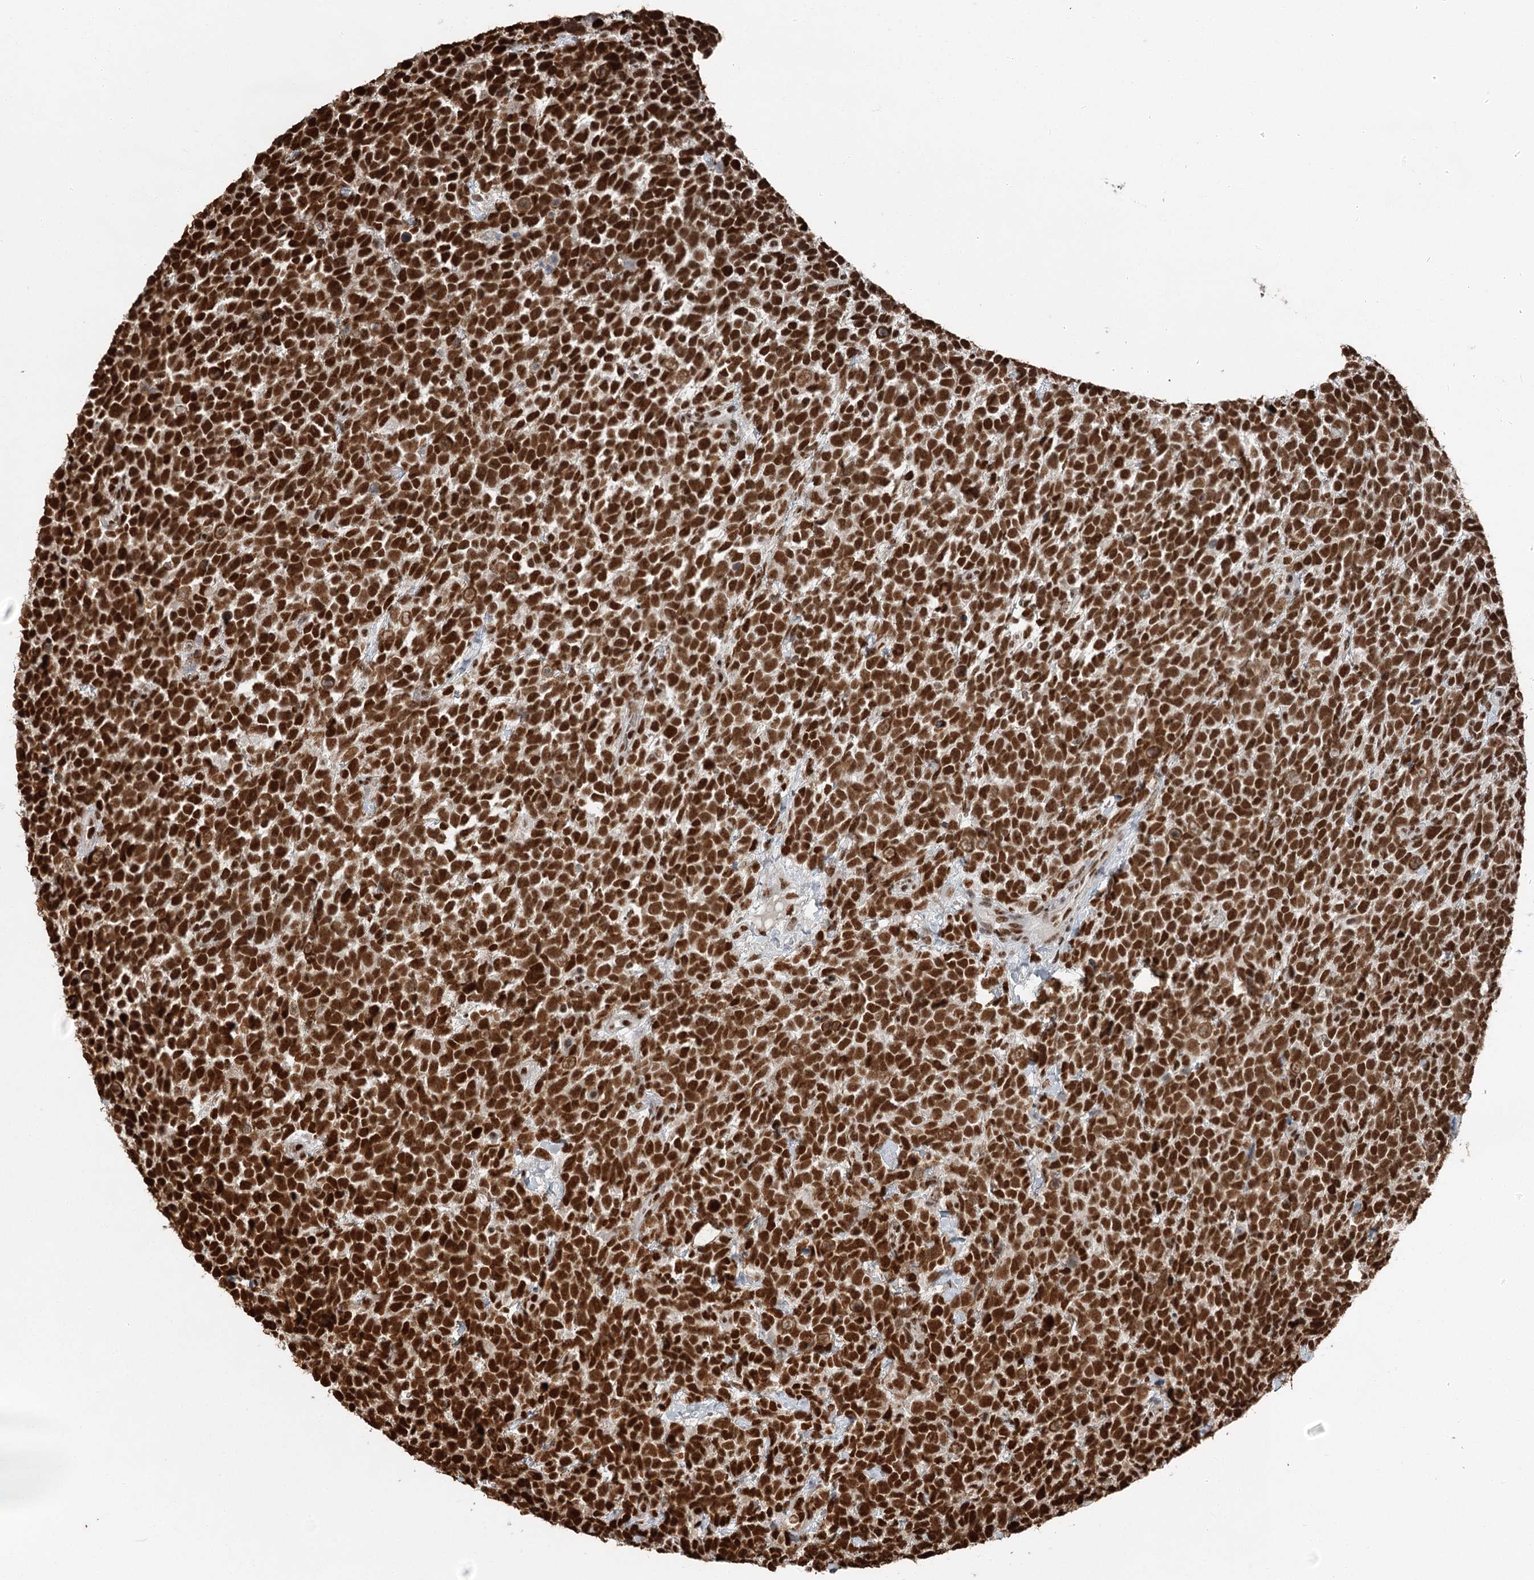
{"staining": {"intensity": "strong", "quantity": ">75%", "location": "nuclear"}, "tissue": "urothelial cancer", "cell_type": "Tumor cells", "image_type": "cancer", "snomed": [{"axis": "morphology", "description": "Urothelial carcinoma, High grade"}, {"axis": "topography", "description": "Urinary bladder"}], "caption": "Immunohistochemical staining of high-grade urothelial carcinoma exhibits high levels of strong nuclear protein positivity in about >75% of tumor cells.", "gene": "RBBP7", "patient": {"sex": "female", "age": 82}}